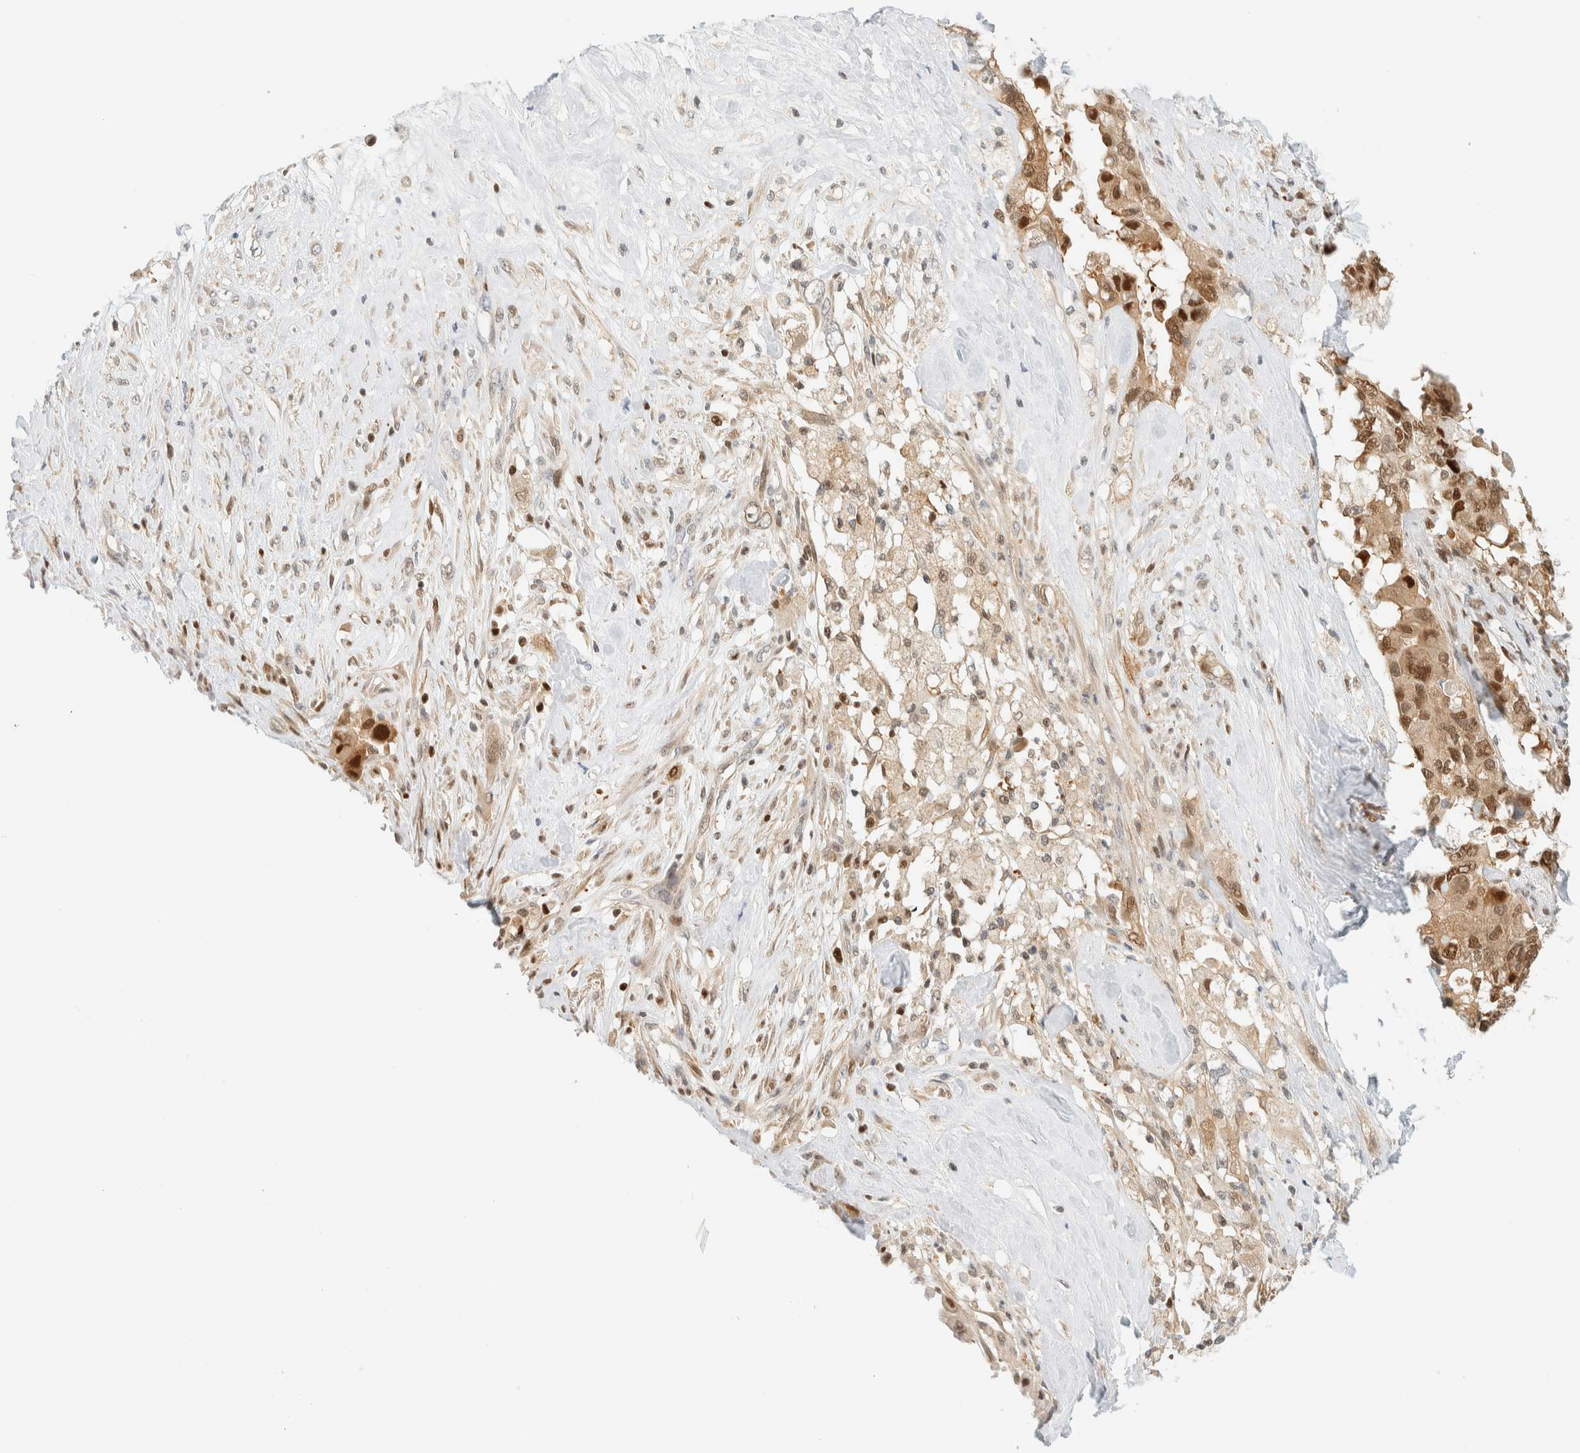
{"staining": {"intensity": "moderate", "quantity": ">75%", "location": "cytoplasmic/membranous,nuclear"}, "tissue": "pancreatic cancer", "cell_type": "Tumor cells", "image_type": "cancer", "snomed": [{"axis": "morphology", "description": "Adenocarcinoma, NOS"}, {"axis": "topography", "description": "Pancreas"}], "caption": "DAB (3,3'-diaminobenzidine) immunohistochemical staining of human pancreatic cancer (adenocarcinoma) demonstrates moderate cytoplasmic/membranous and nuclear protein staining in about >75% of tumor cells.", "gene": "ZBTB37", "patient": {"sex": "female", "age": 56}}